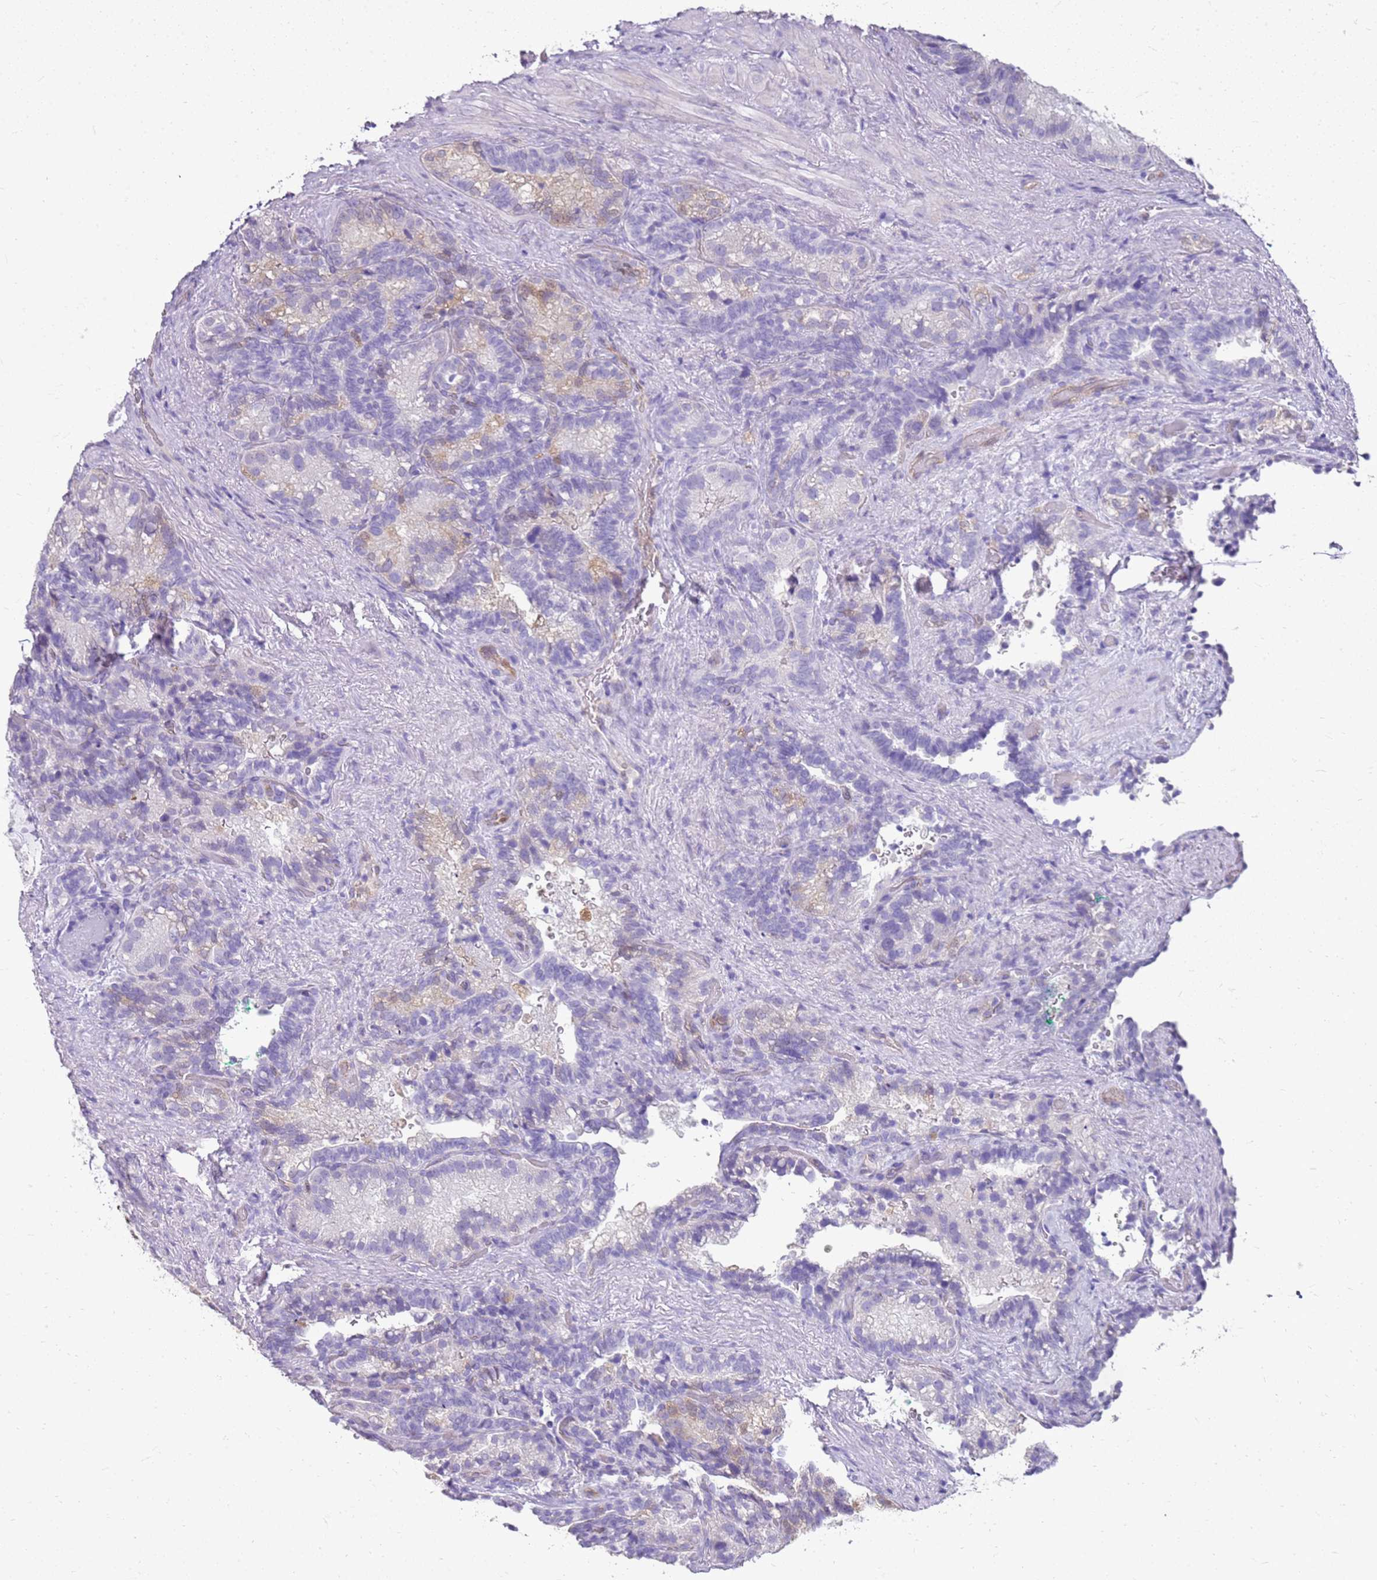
{"staining": {"intensity": "weak", "quantity": "25%-75%", "location": "cytoplasmic/membranous"}, "tissue": "seminal vesicle", "cell_type": "Glandular cells", "image_type": "normal", "snomed": [{"axis": "morphology", "description": "Normal tissue, NOS"}, {"axis": "topography", "description": "Seminal veicle"}], "caption": "This is a histology image of immunohistochemistry staining of unremarkable seminal vesicle, which shows weak positivity in the cytoplasmic/membranous of glandular cells.", "gene": "SULT1E1", "patient": {"sex": "male", "age": 62}}